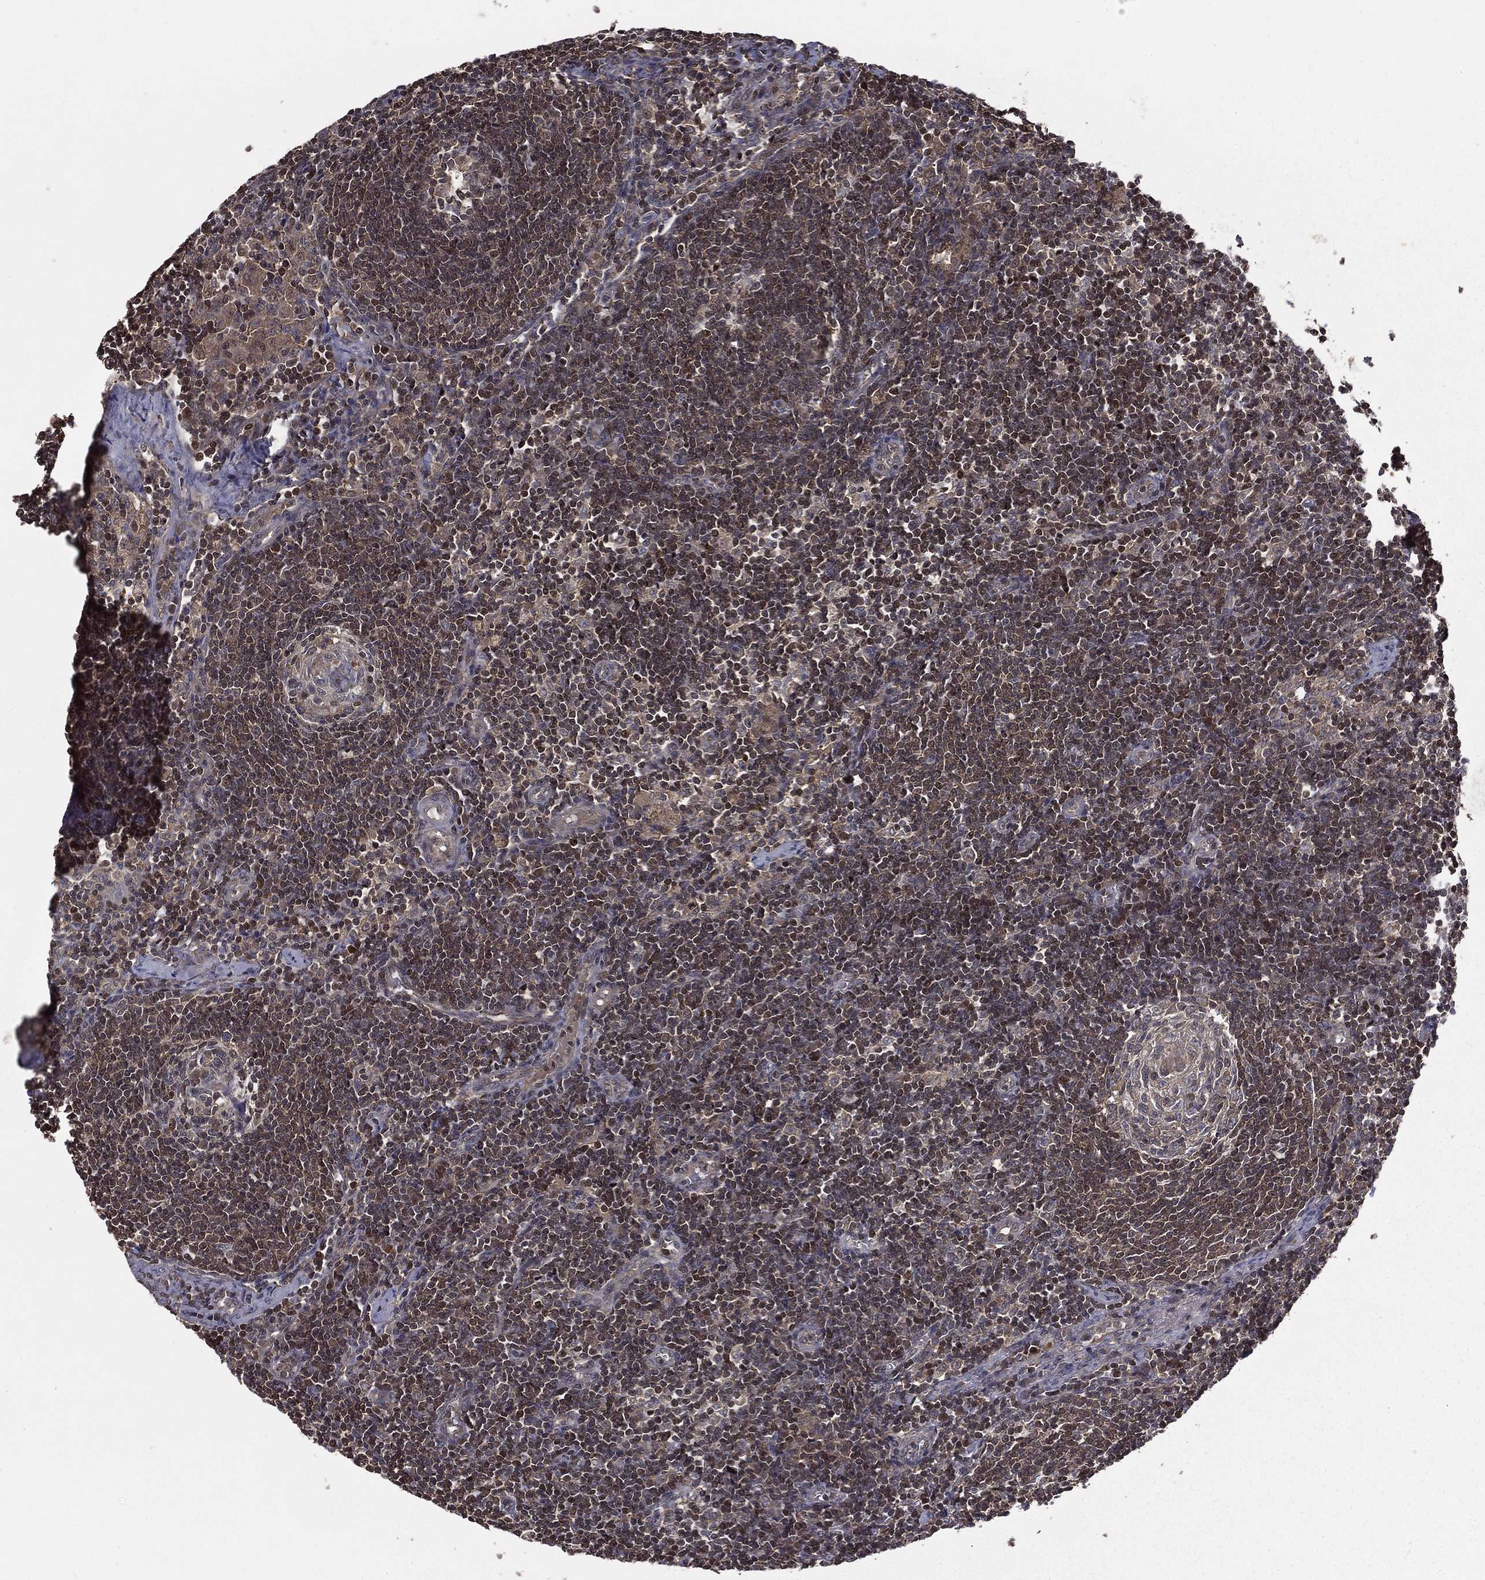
{"staining": {"intensity": "moderate", "quantity": "<25%", "location": "cytoplasmic/membranous"}, "tissue": "lymph node", "cell_type": "Germinal center cells", "image_type": "normal", "snomed": [{"axis": "morphology", "description": "Normal tissue, NOS"}, {"axis": "morphology", "description": "Adenocarcinoma, NOS"}, {"axis": "topography", "description": "Lymph node"}, {"axis": "topography", "description": "Pancreas"}], "caption": "The image shows immunohistochemical staining of benign lymph node. There is moderate cytoplasmic/membranous positivity is appreciated in about <25% of germinal center cells.", "gene": "FGD1", "patient": {"sex": "female", "age": 58}}